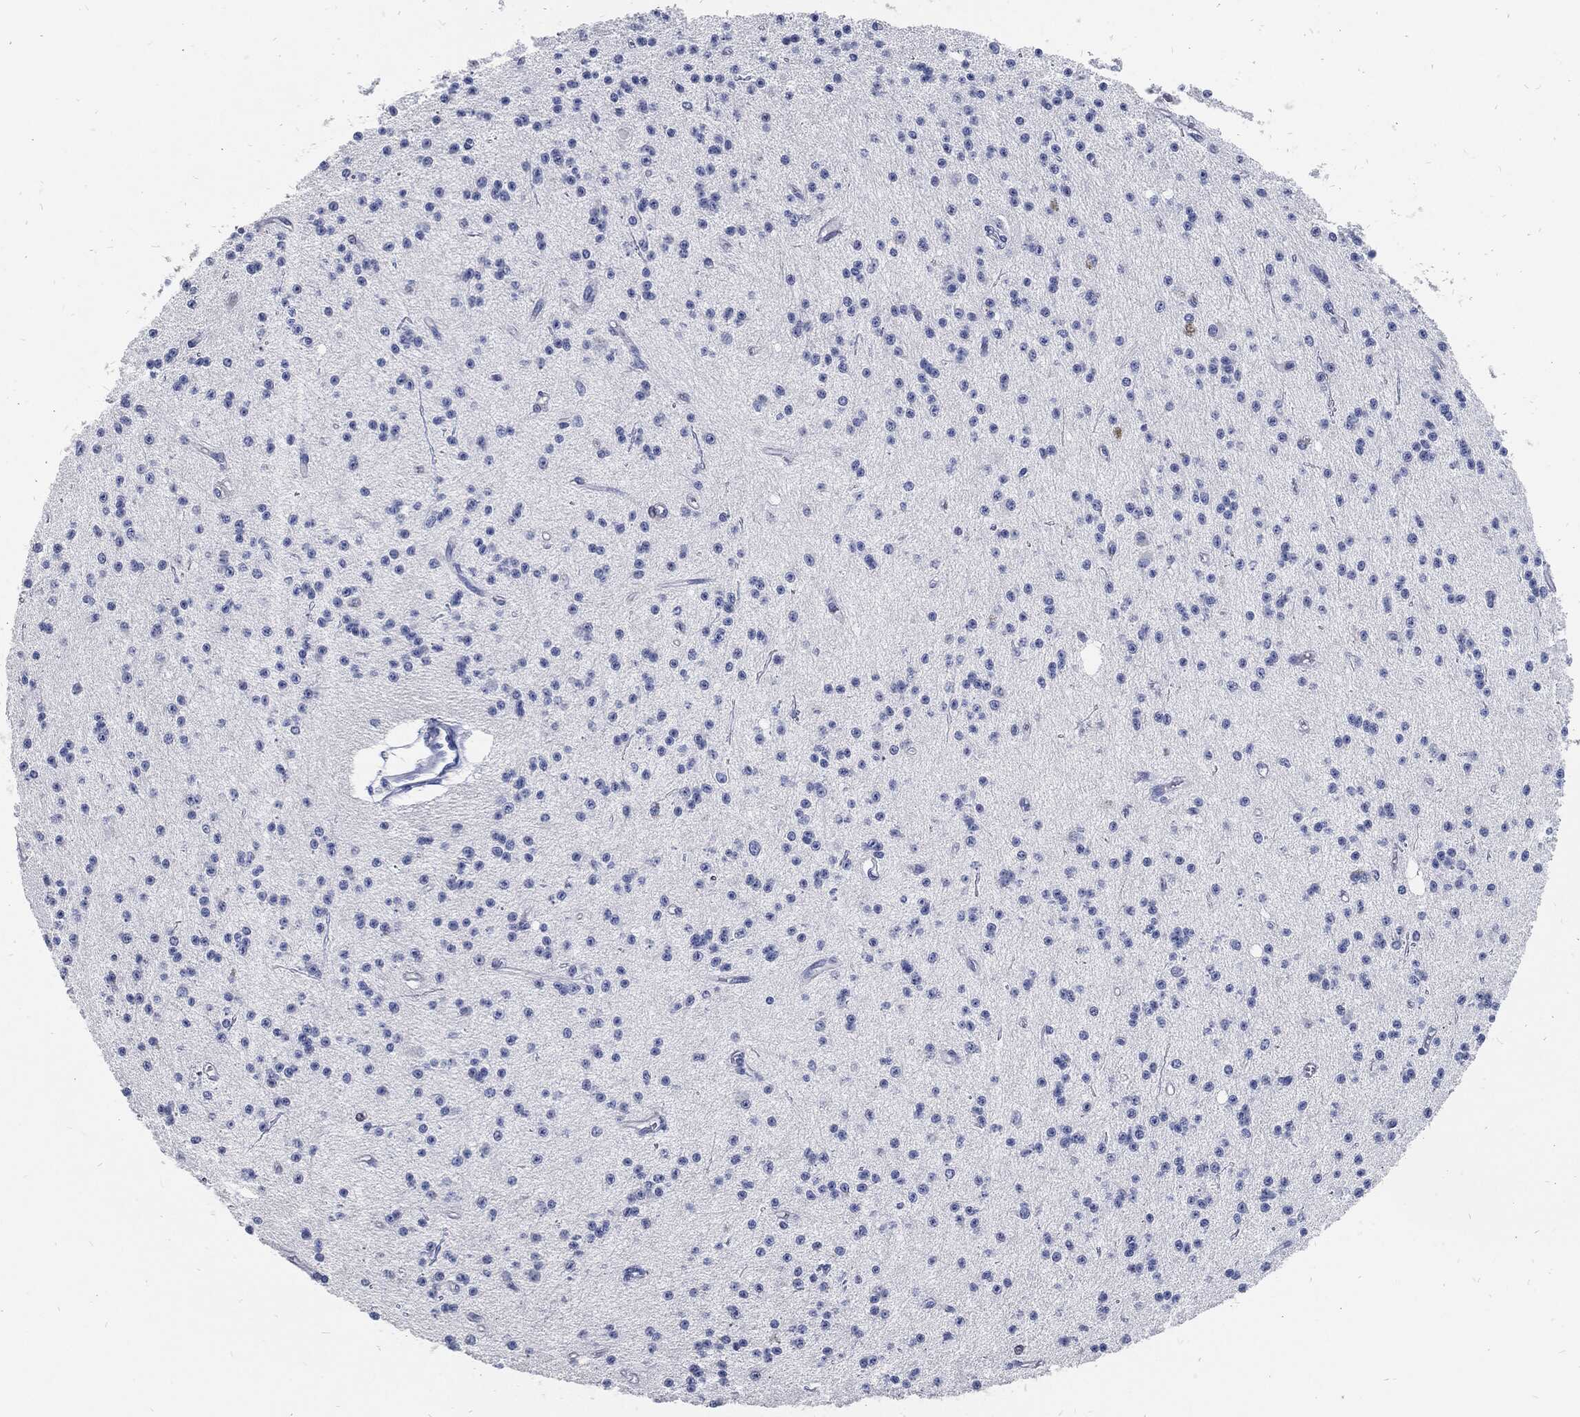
{"staining": {"intensity": "negative", "quantity": "none", "location": "none"}, "tissue": "glioma", "cell_type": "Tumor cells", "image_type": "cancer", "snomed": [{"axis": "morphology", "description": "Glioma, malignant, Low grade"}, {"axis": "topography", "description": "Brain"}], "caption": "Immunohistochemical staining of low-grade glioma (malignant) exhibits no significant staining in tumor cells.", "gene": "FABP4", "patient": {"sex": "male", "age": 27}}